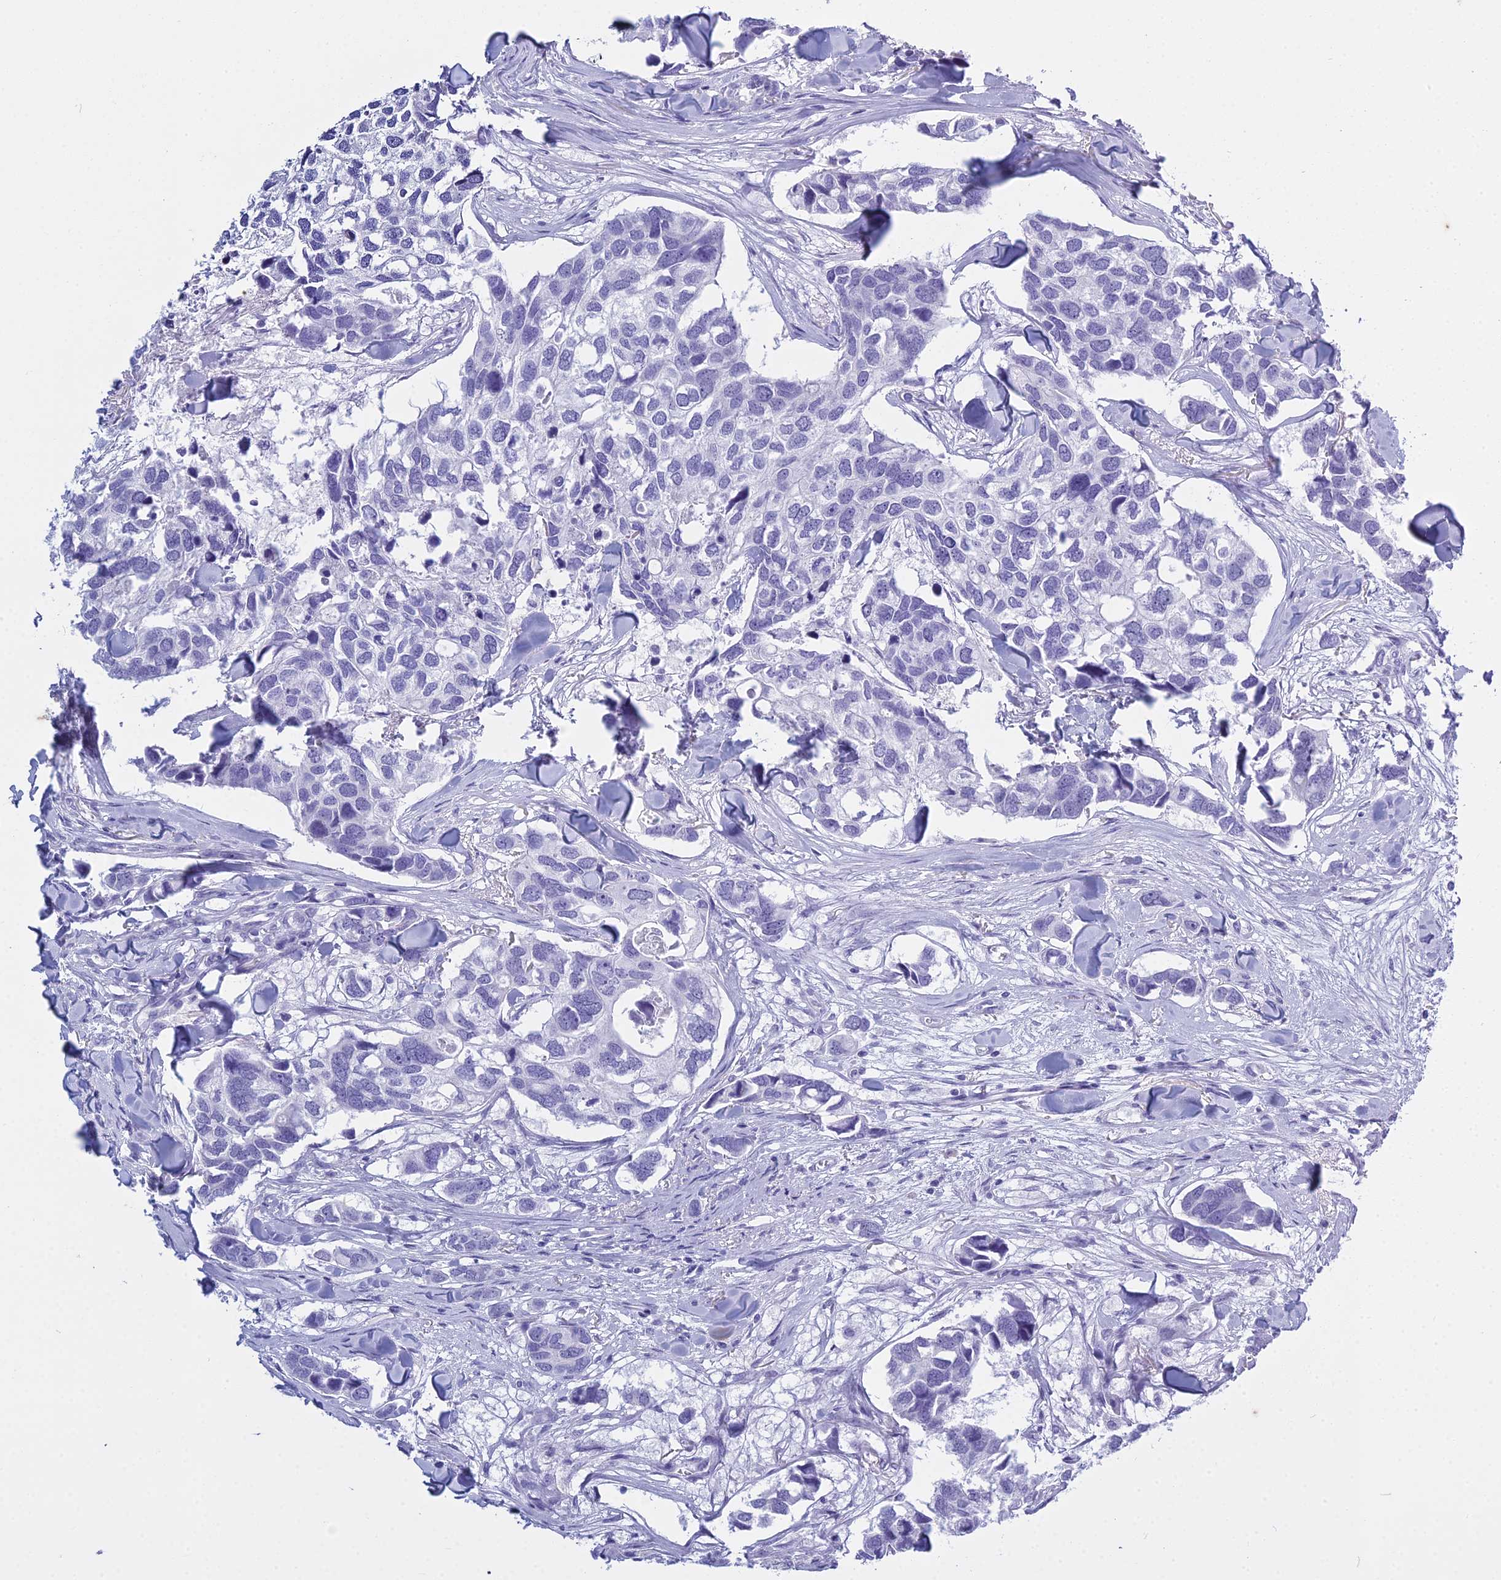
{"staining": {"intensity": "negative", "quantity": "none", "location": "none"}, "tissue": "breast cancer", "cell_type": "Tumor cells", "image_type": "cancer", "snomed": [{"axis": "morphology", "description": "Duct carcinoma"}, {"axis": "topography", "description": "Breast"}], "caption": "This is an immunohistochemistry (IHC) photomicrograph of infiltrating ductal carcinoma (breast). There is no staining in tumor cells.", "gene": "HMGB4", "patient": {"sex": "female", "age": 83}}